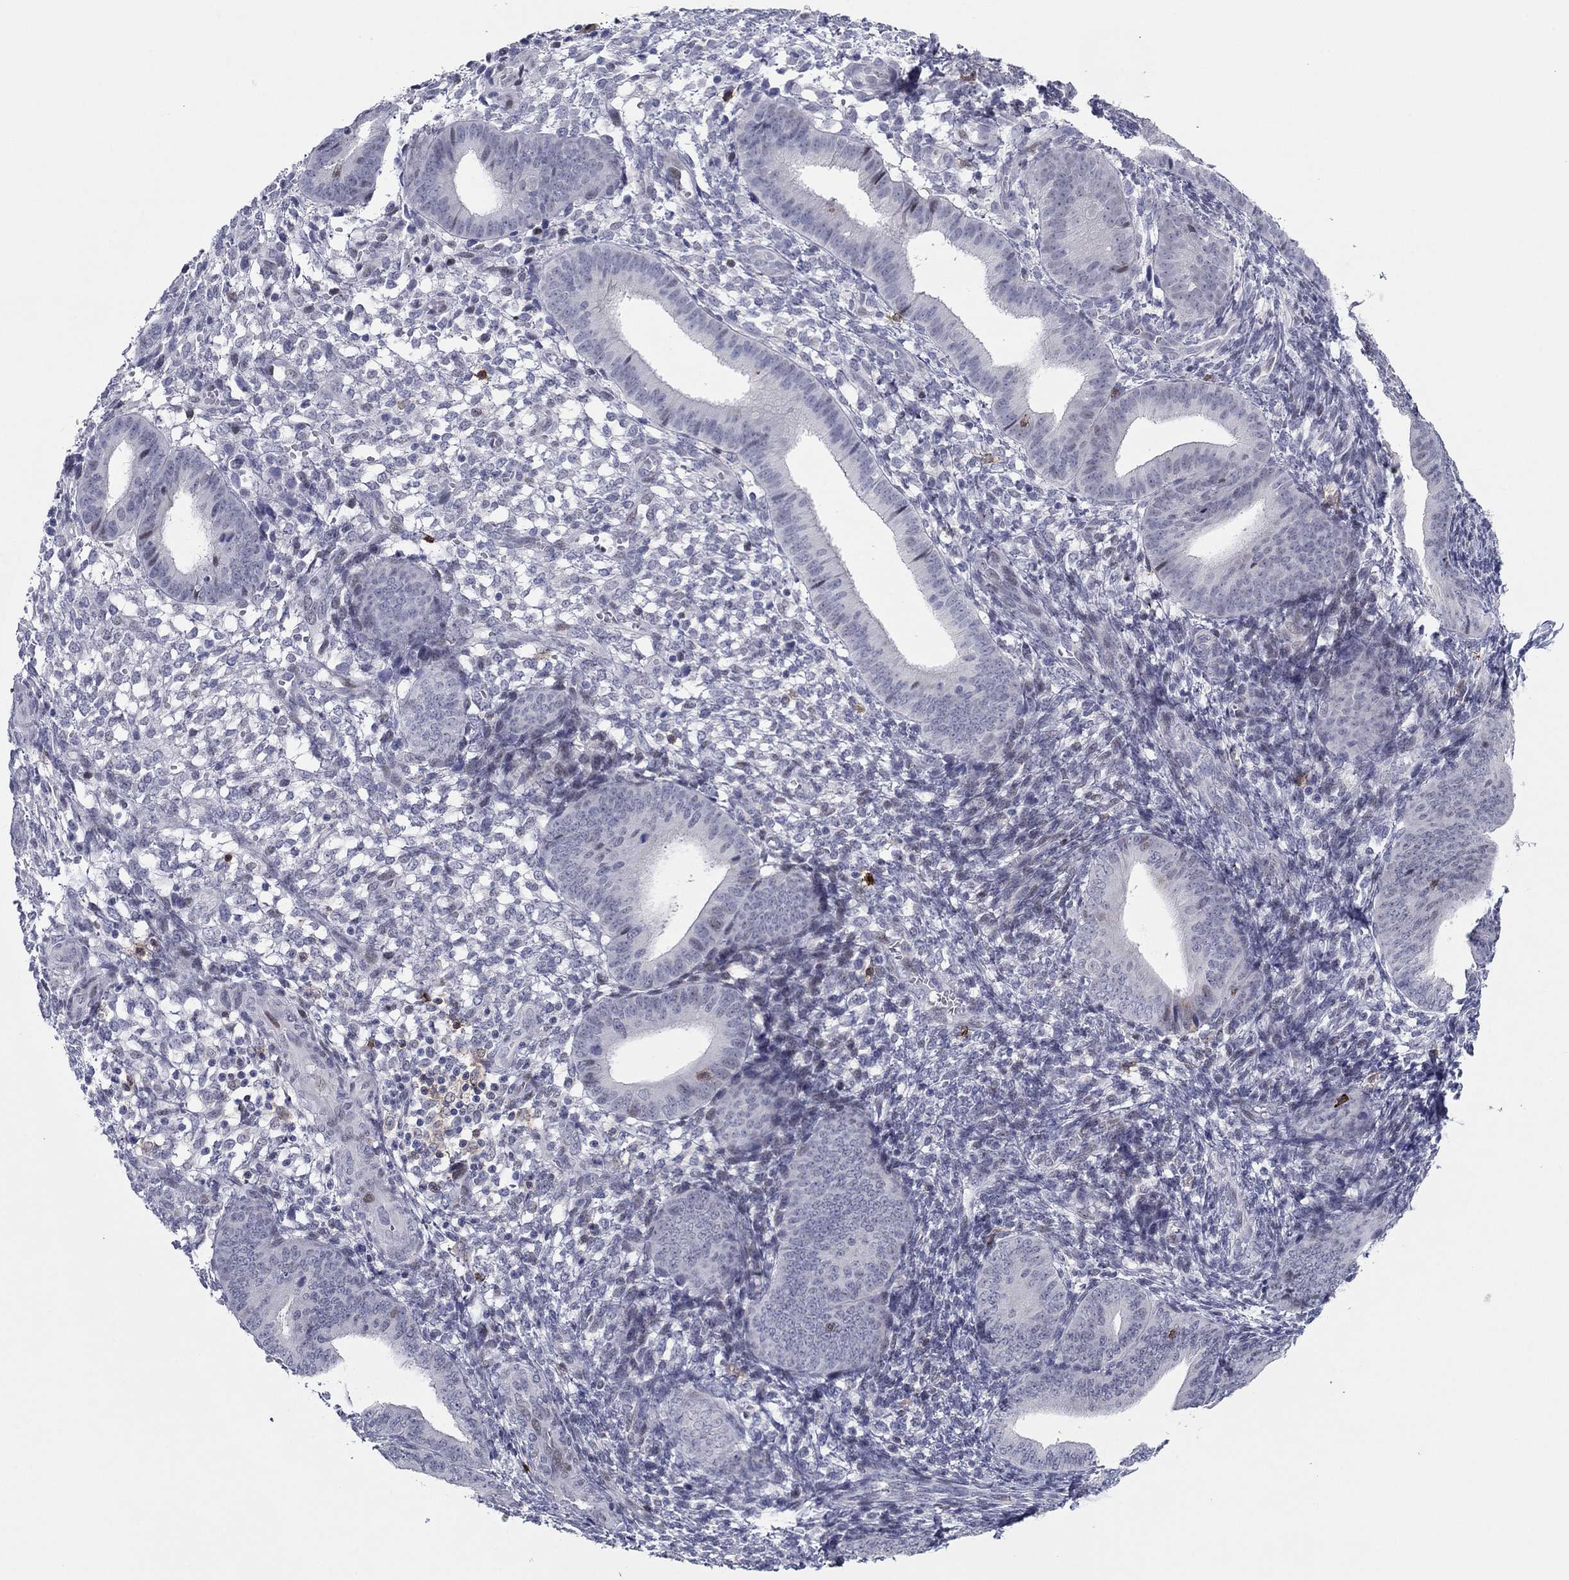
{"staining": {"intensity": "negative", "quantity": "none", "location": "none"}, "tissue": "endometrium", "cell_type": "Cells in endometrial stroma", "image_type": "normal", "snomed": [{"axis": "morphology", "description": "Normal tissue, NOS"}, {"axis": "topography", "description": "Endometrium"}], "caption": "Immunohistochemistry (IHC) photomicrograph of unremarkable endometrium: human endometrium stained with DAB displays no significant protein expression in cells in endometrial stroma. (Brightfield microscopy of DAB immunohistochemistry at high magnification).", "gene": "ITGAE", "patient": {"sex": "female", "age": 39}}